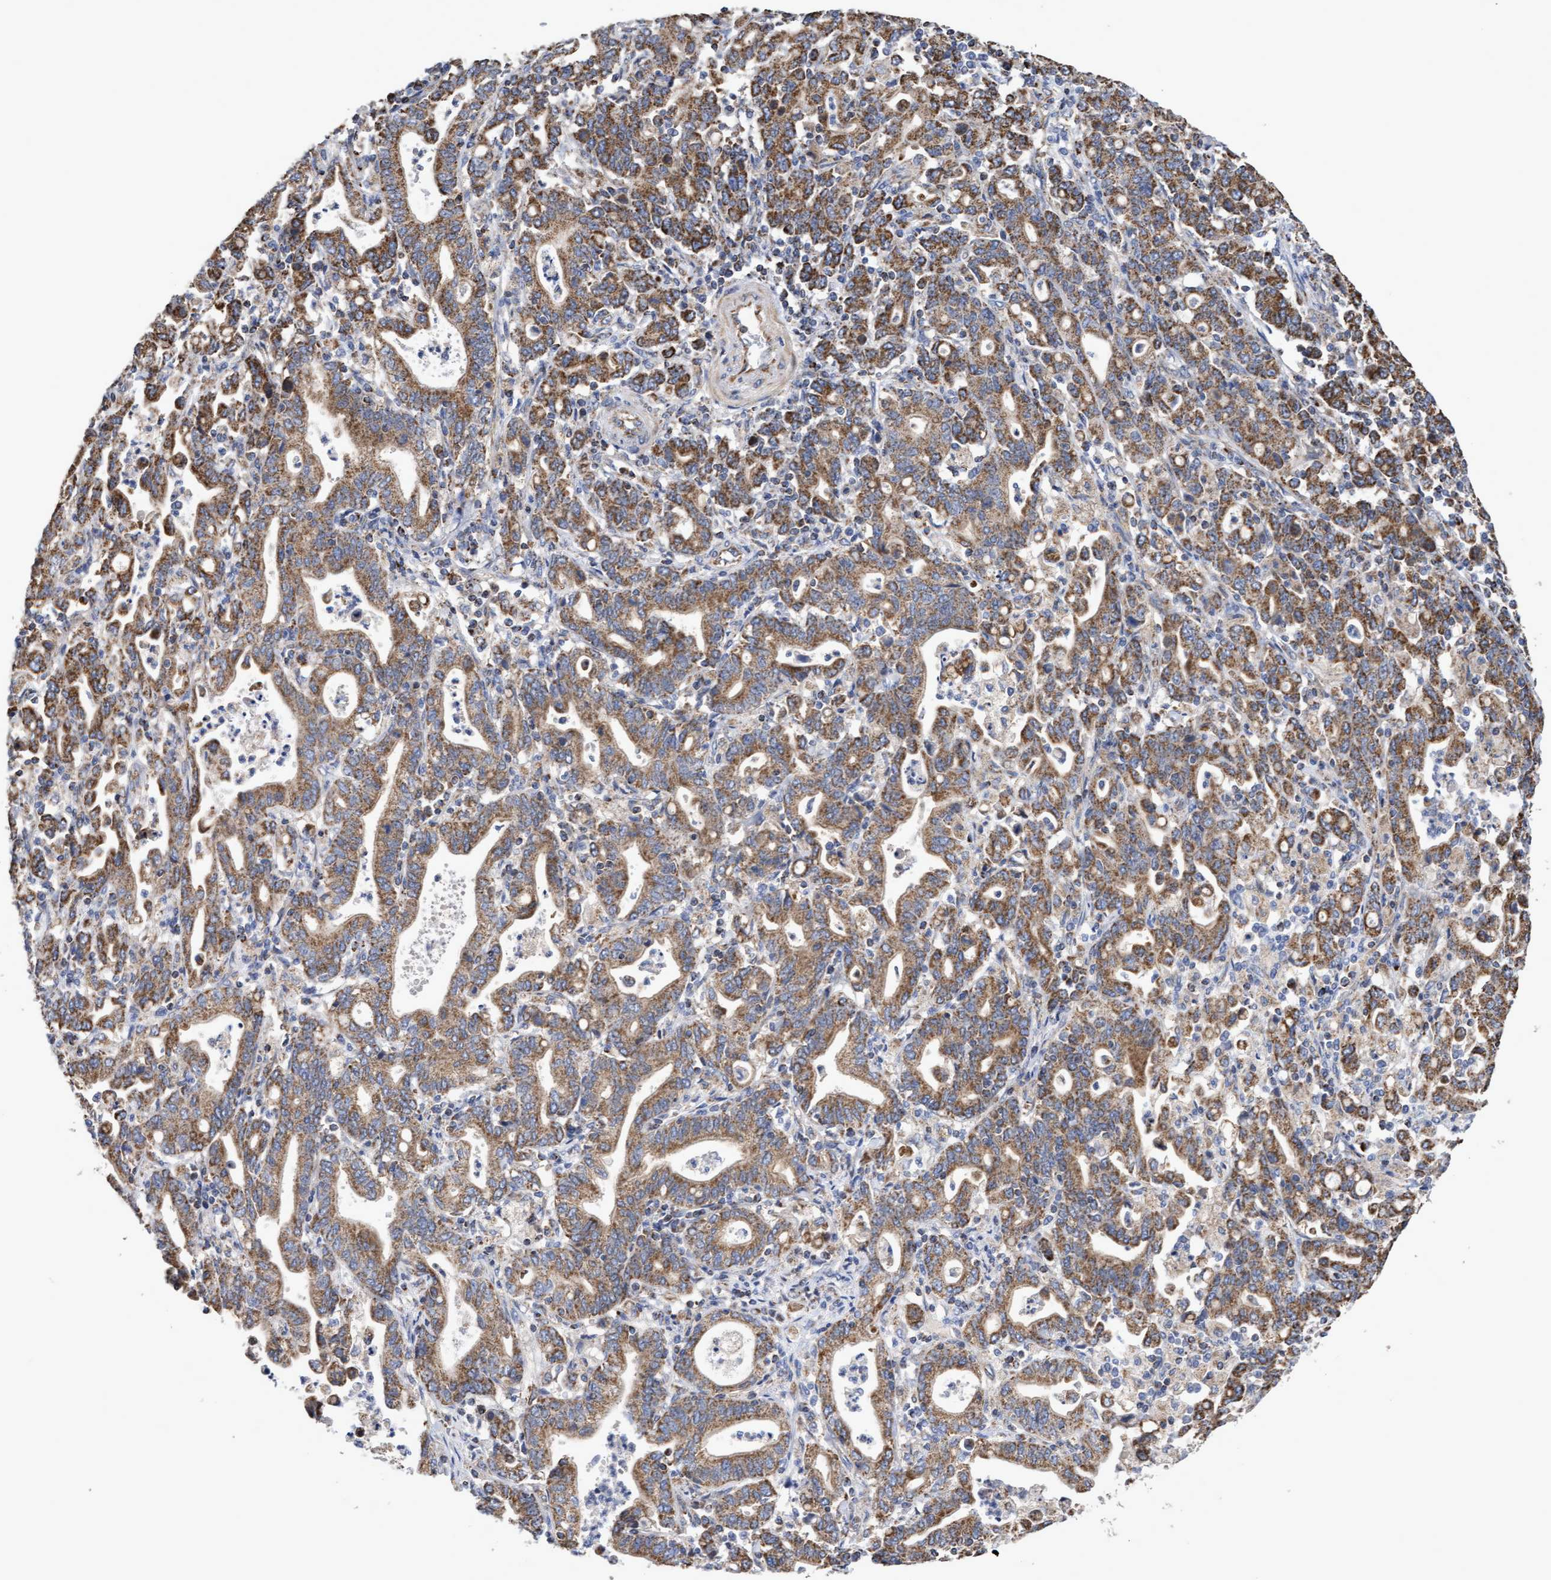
{"staining": {"intensity": "moderate", "quantity": ">75%", "location": "cytoplasmic/membranous"}, "tissue": "stomach cancer", "cell_type": "Tumor cells", "image_type": "cancer", "snomed": [{"axis": "morphology", "description": "Adenocarcinoma, NOS"}, {"axis": "topography", "description": "Stomach, upper"}], "caption": "Adenocarcinoma (stomach) stained with DAB (3,3'-diaminobenzidine) IHC shows medium levels of moderate cytoplasmic/membranous positivity in about >75% of tumor cells. The staining was performed using DAB, with brown indicating positive protein expression. Nuclei are stained blue with hematoxylin.", "gene": "COBL", "patient": {"sex": "male", "age": 69}}